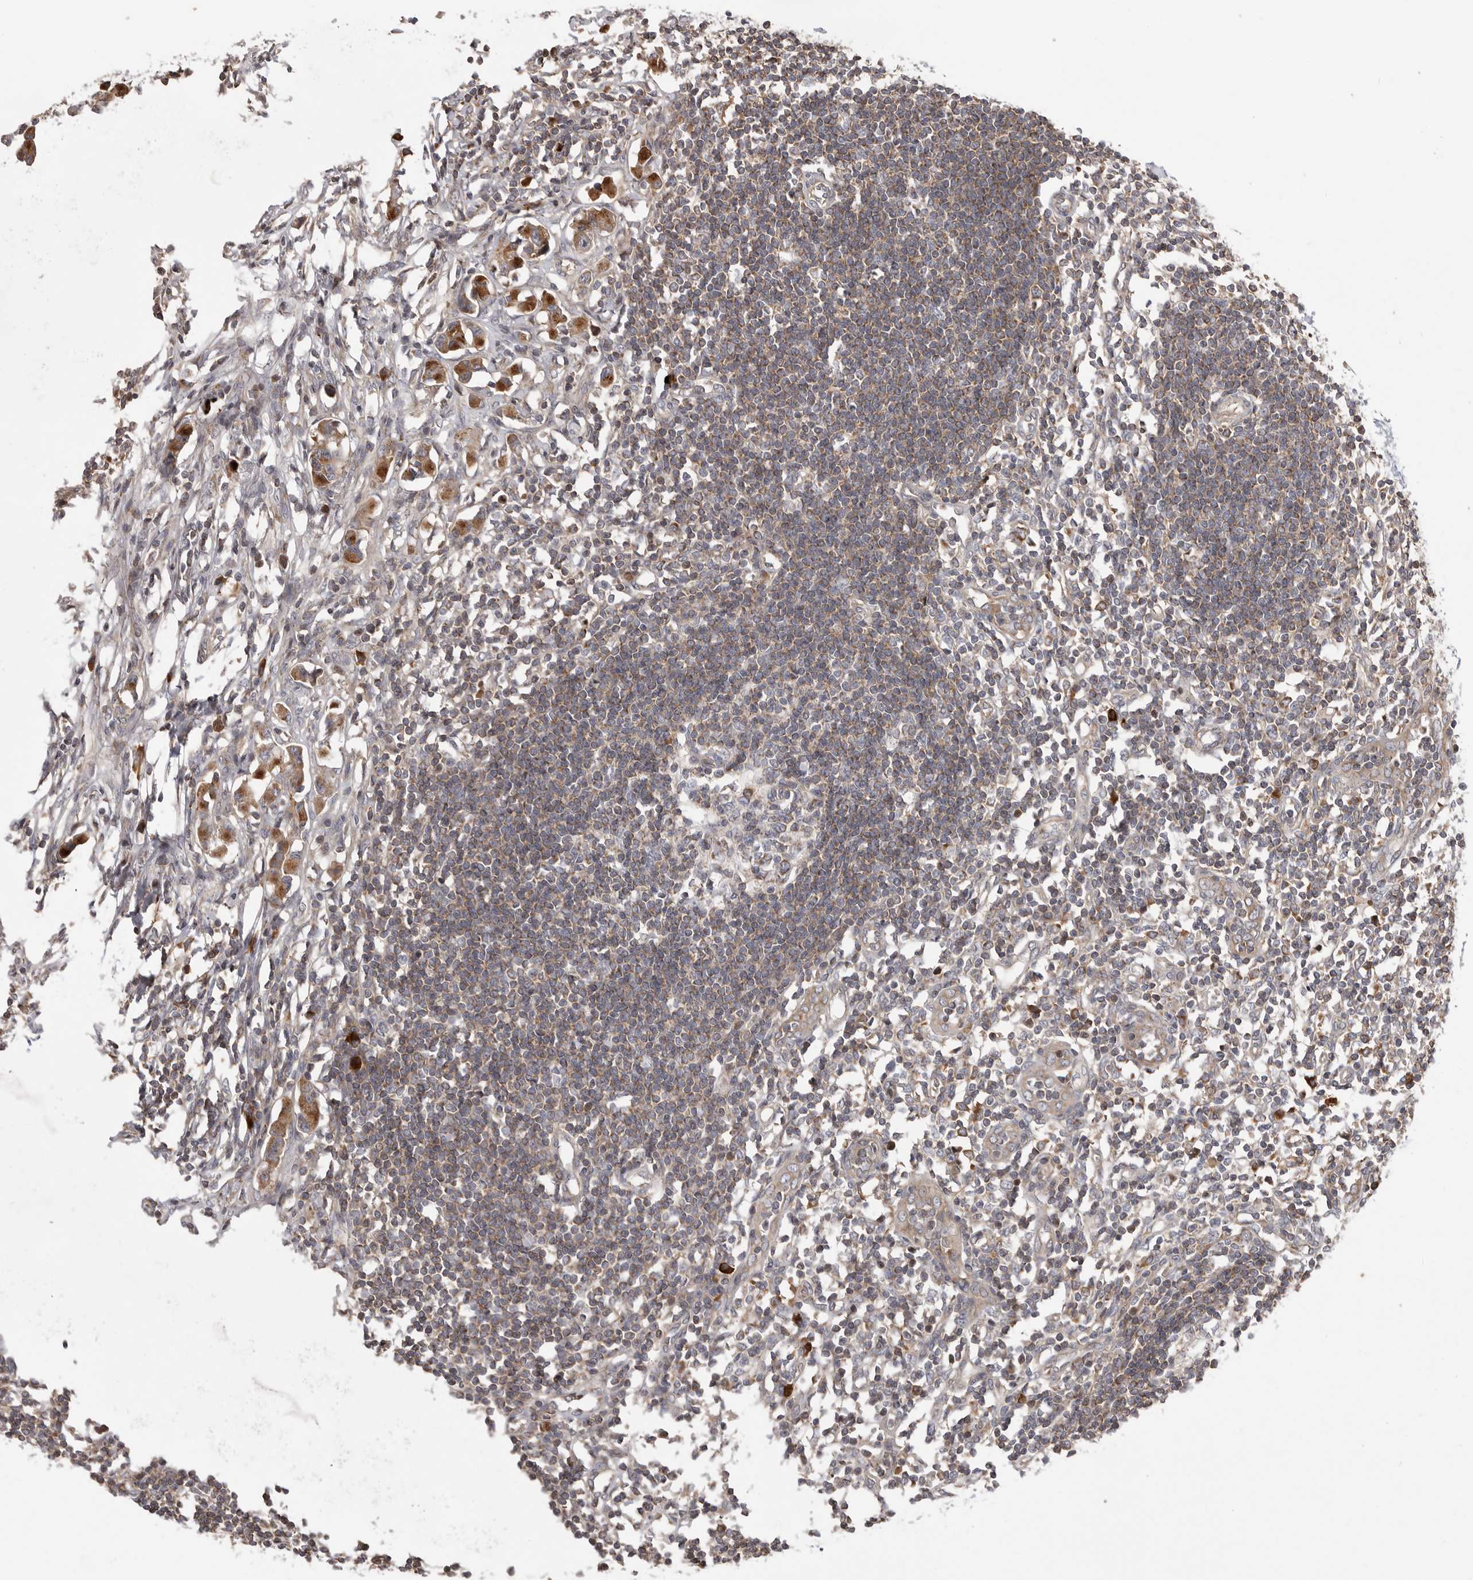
{"staining": {"intensity": "moderate", "quantity": "<25%", "location": "cytoplasmic/membranous"}, "tissue": "lymph node", "cell_type": "Germinal center cells", "image_type": "normal", "snomed": [{"axis": "morphology", "description": "Normal tissue, NOS"}, {"axis": "morphology", "description": "Malignant melanoma, Metastatic site"}, {"axis": "topography", "description": "Lymph node"}], "caption": "Lymph node stained for a protein reveals moderate cytoplasmic/membranous positivity in germinal center cells. The protein is stained brown, and the nuclei are stained in blue (DAB (3,3'-diaminobenzidine) IHC with brightfield microscopy, high magnification).", "gene": "OXR1", "patient": {"sex": "male", "age": 41}}